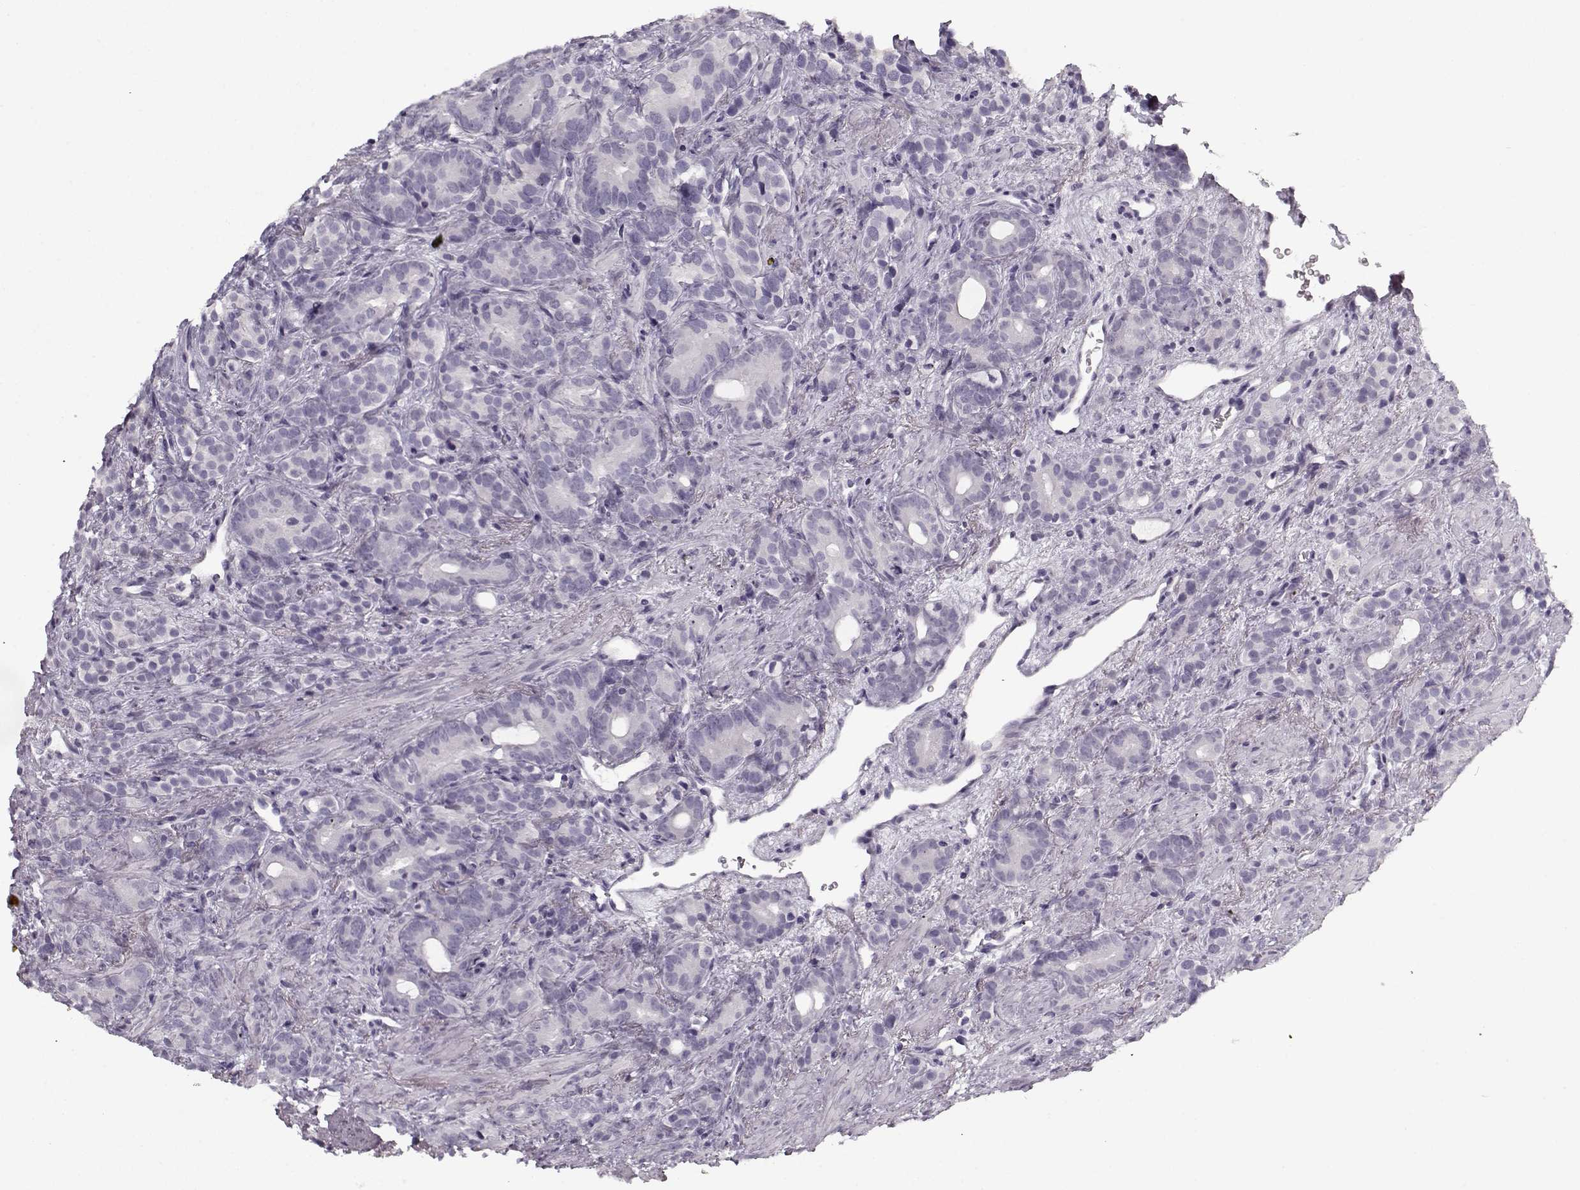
{"staining": {"intensity": "negative", "quantity": "none", "location": "none"}, "tissue": "prostate cancer", "cell_type": "Tumor cells", "image_type": "cancer", "snomed": [{"axis": "morphology", "description": "Adenocarcinoma, High grade"}, {"axis": "topography", "description": "Prostate"}], "caption": "Tumor cells are negative for brown protein staining in high-grade adenocarcinoma (prostate).", "gene": "PNMT", "patient": {"sex": "male", "age": 84}}